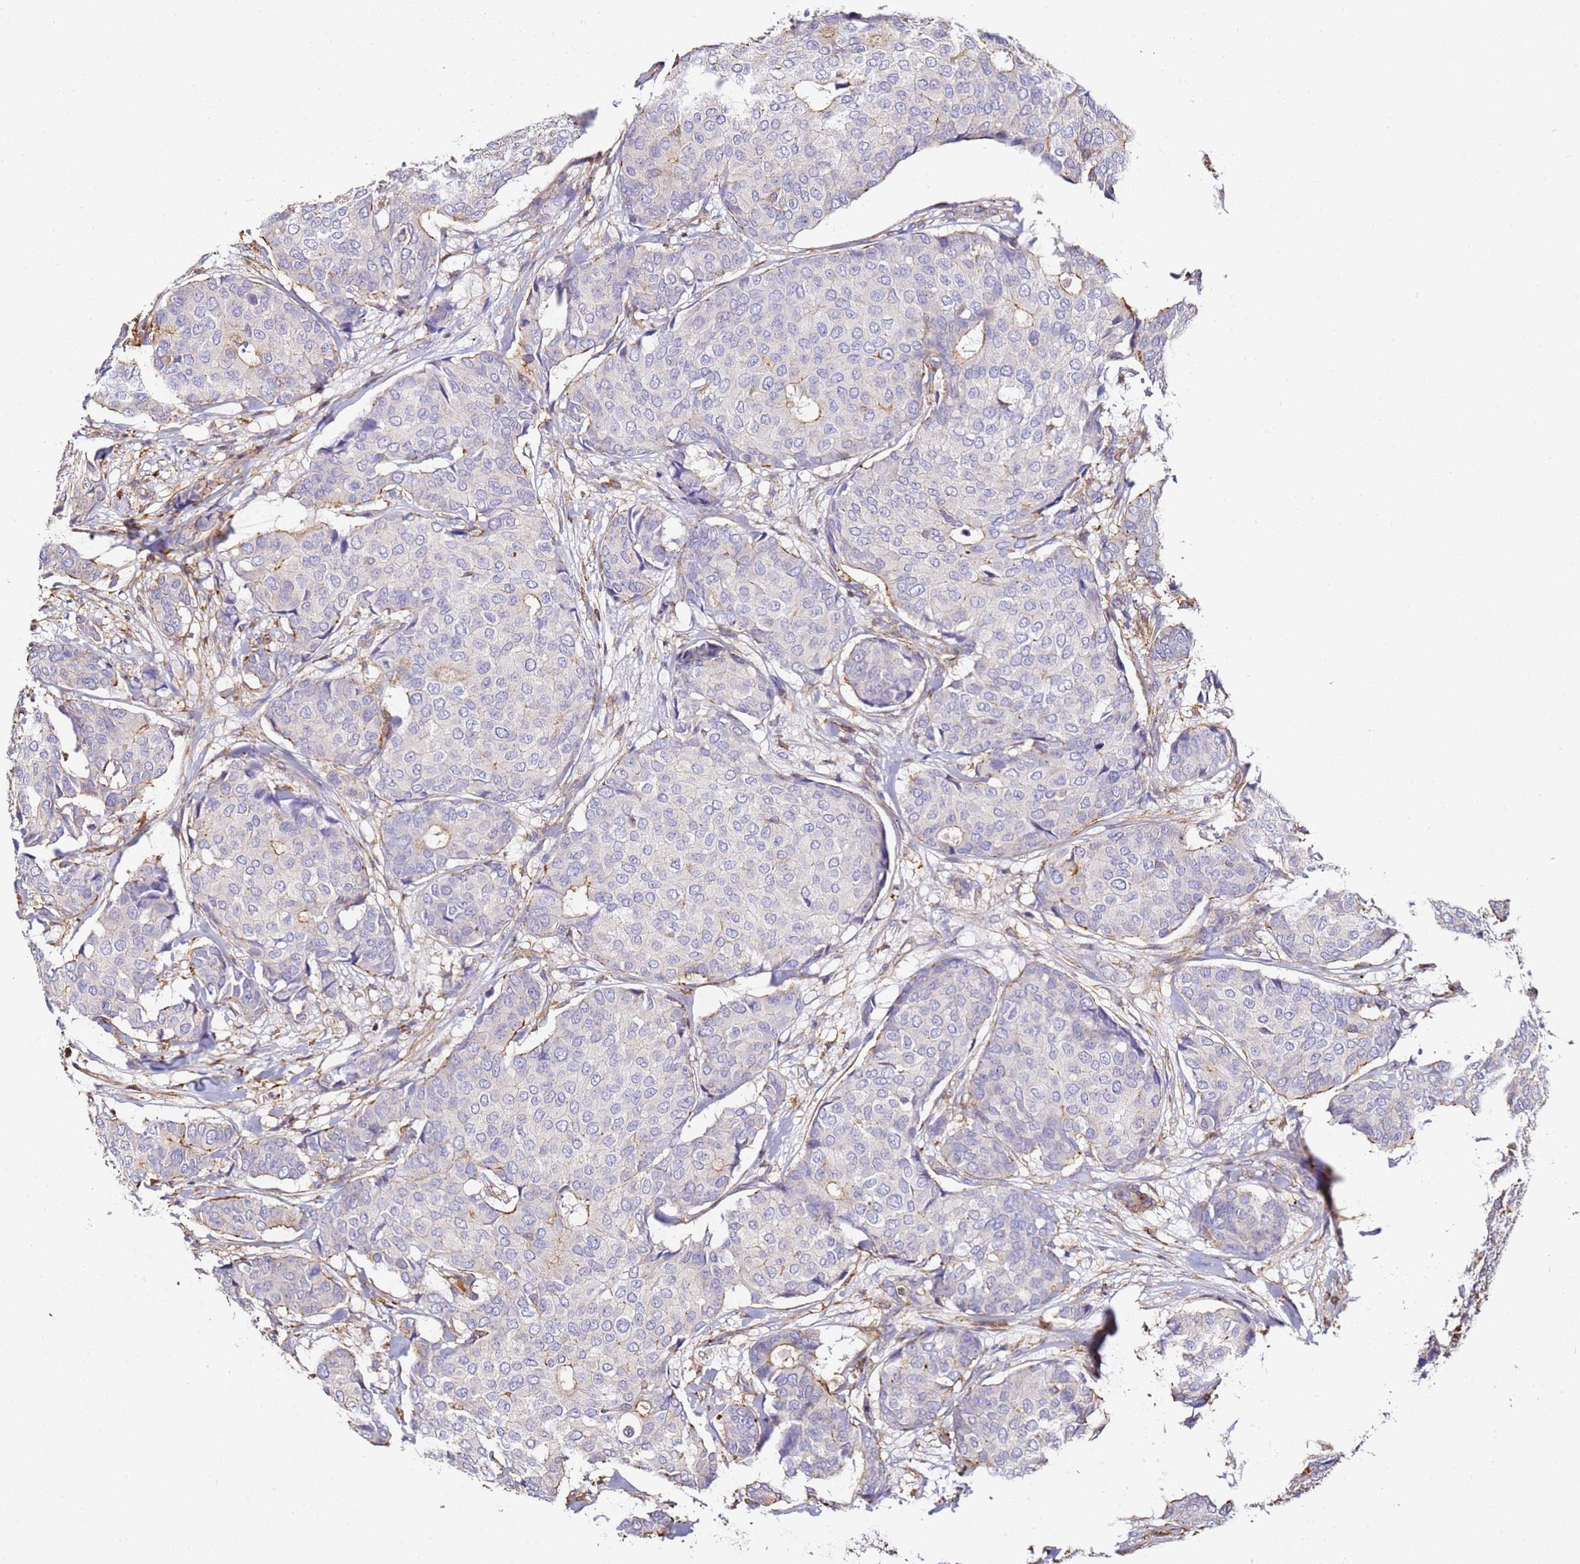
{"staining": {"intensity": "weak", "quantity": "<25%", "location": "cytoplasmic/membranous"}, "tissue": "breast cancer", "cell_type": "Tumor cells", "image_type": "cancer", "snomed": [{"axis": "morphology", "description": "Duct carcinoma"}, {"axis": "topography", "description": "Breast"}], "caption": "A micrograph of breast invasive ductal carcinoma stained for a protein reveals no brown staining in tumor cells.", "gene": "ZNF671", "patient": {"sex": "female", "age": 75}}